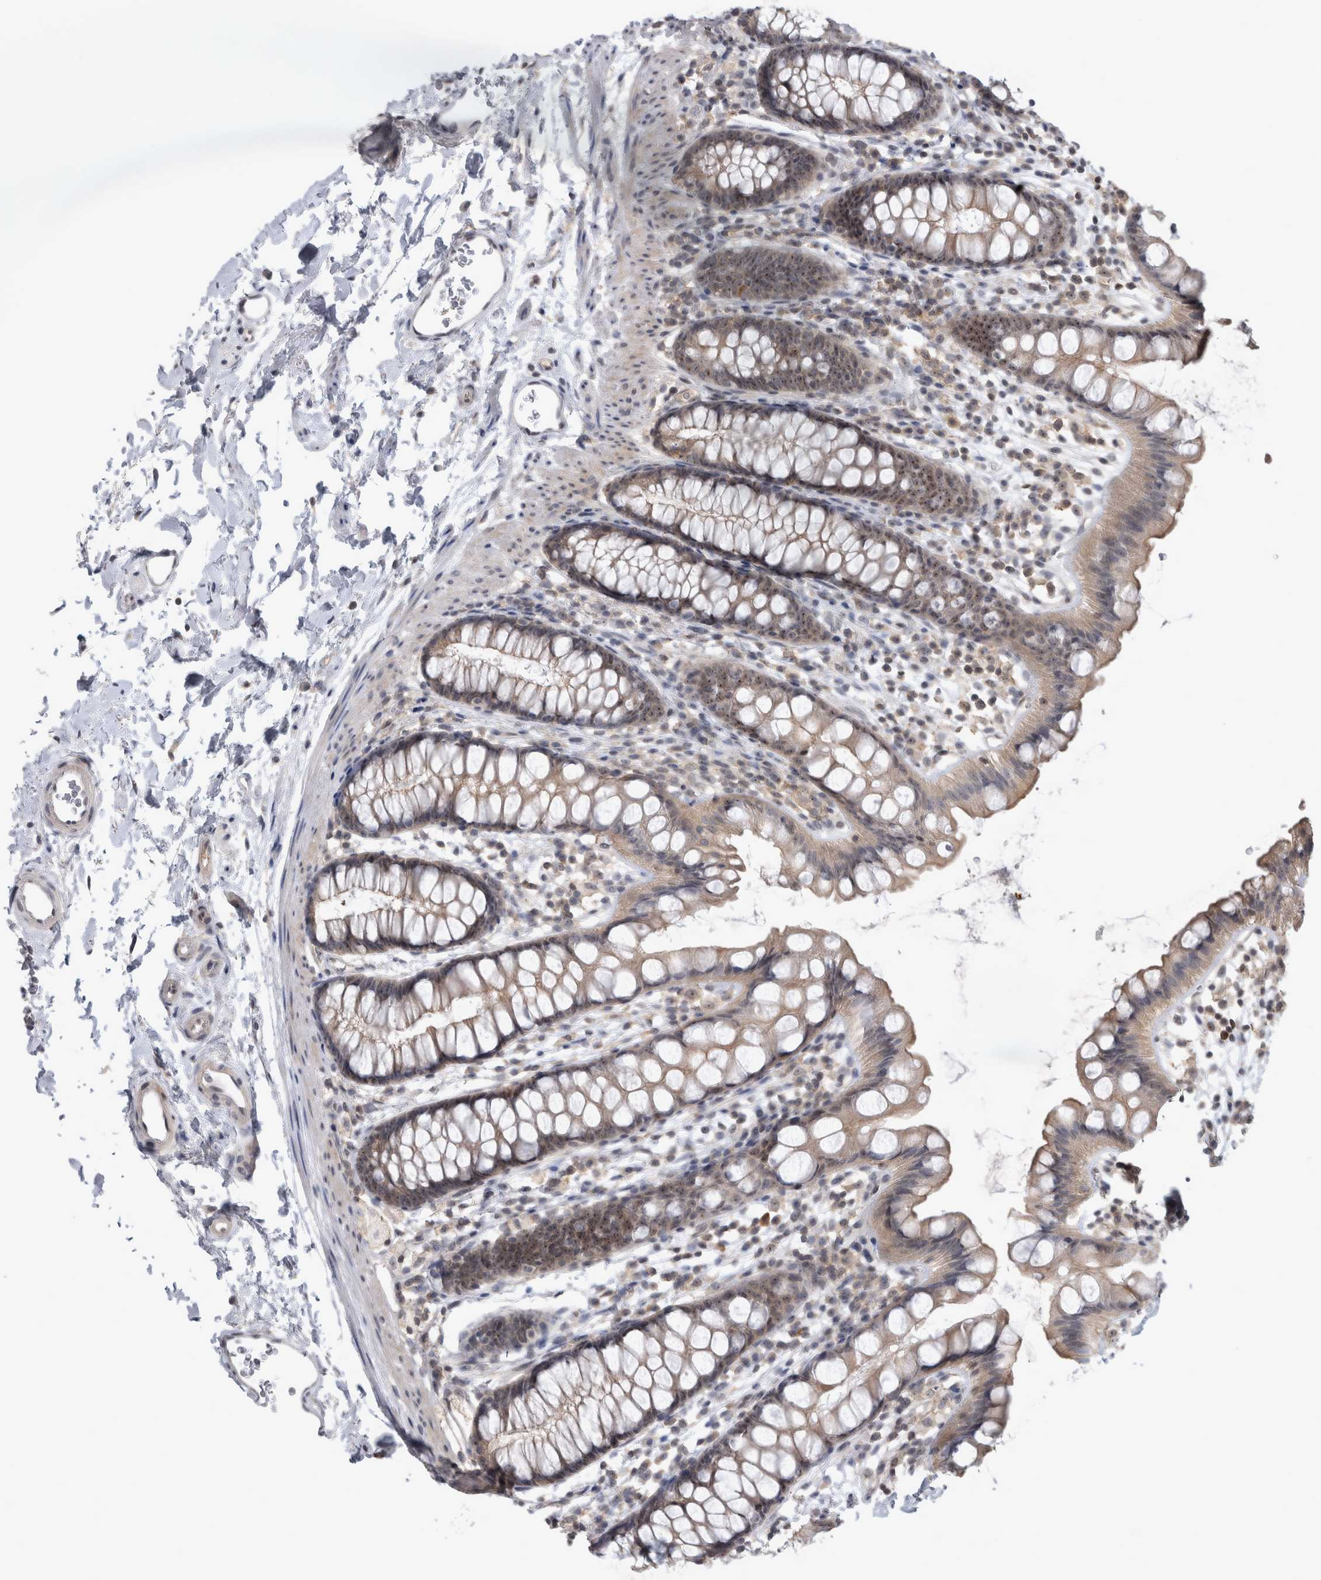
{"staining": {"intensity": "moderate", "quantity": ">75%", "location": "cytoplasmic/membranous,nuclear"}, "tissue": "rectum", "cell_type": "Glandular cells", "image_type": "normal", "snomed": [{"axis": "morphology", "description": "Normal tissue, NOS"}, {"axis": "topography", "description": "Rectum"}], "caption": "An immunohistochemistry histopathology image of unremarkable tissue is shown. Protein staining in brown labels moderate cytoplasmic/membranous,nuclear positivity in rectum within glandular cells. The protein of interest is shown in brown color, while the nuclei are stained blue.", "gene": "RBM28", "patient": {"sex": "female", "age": 65}}